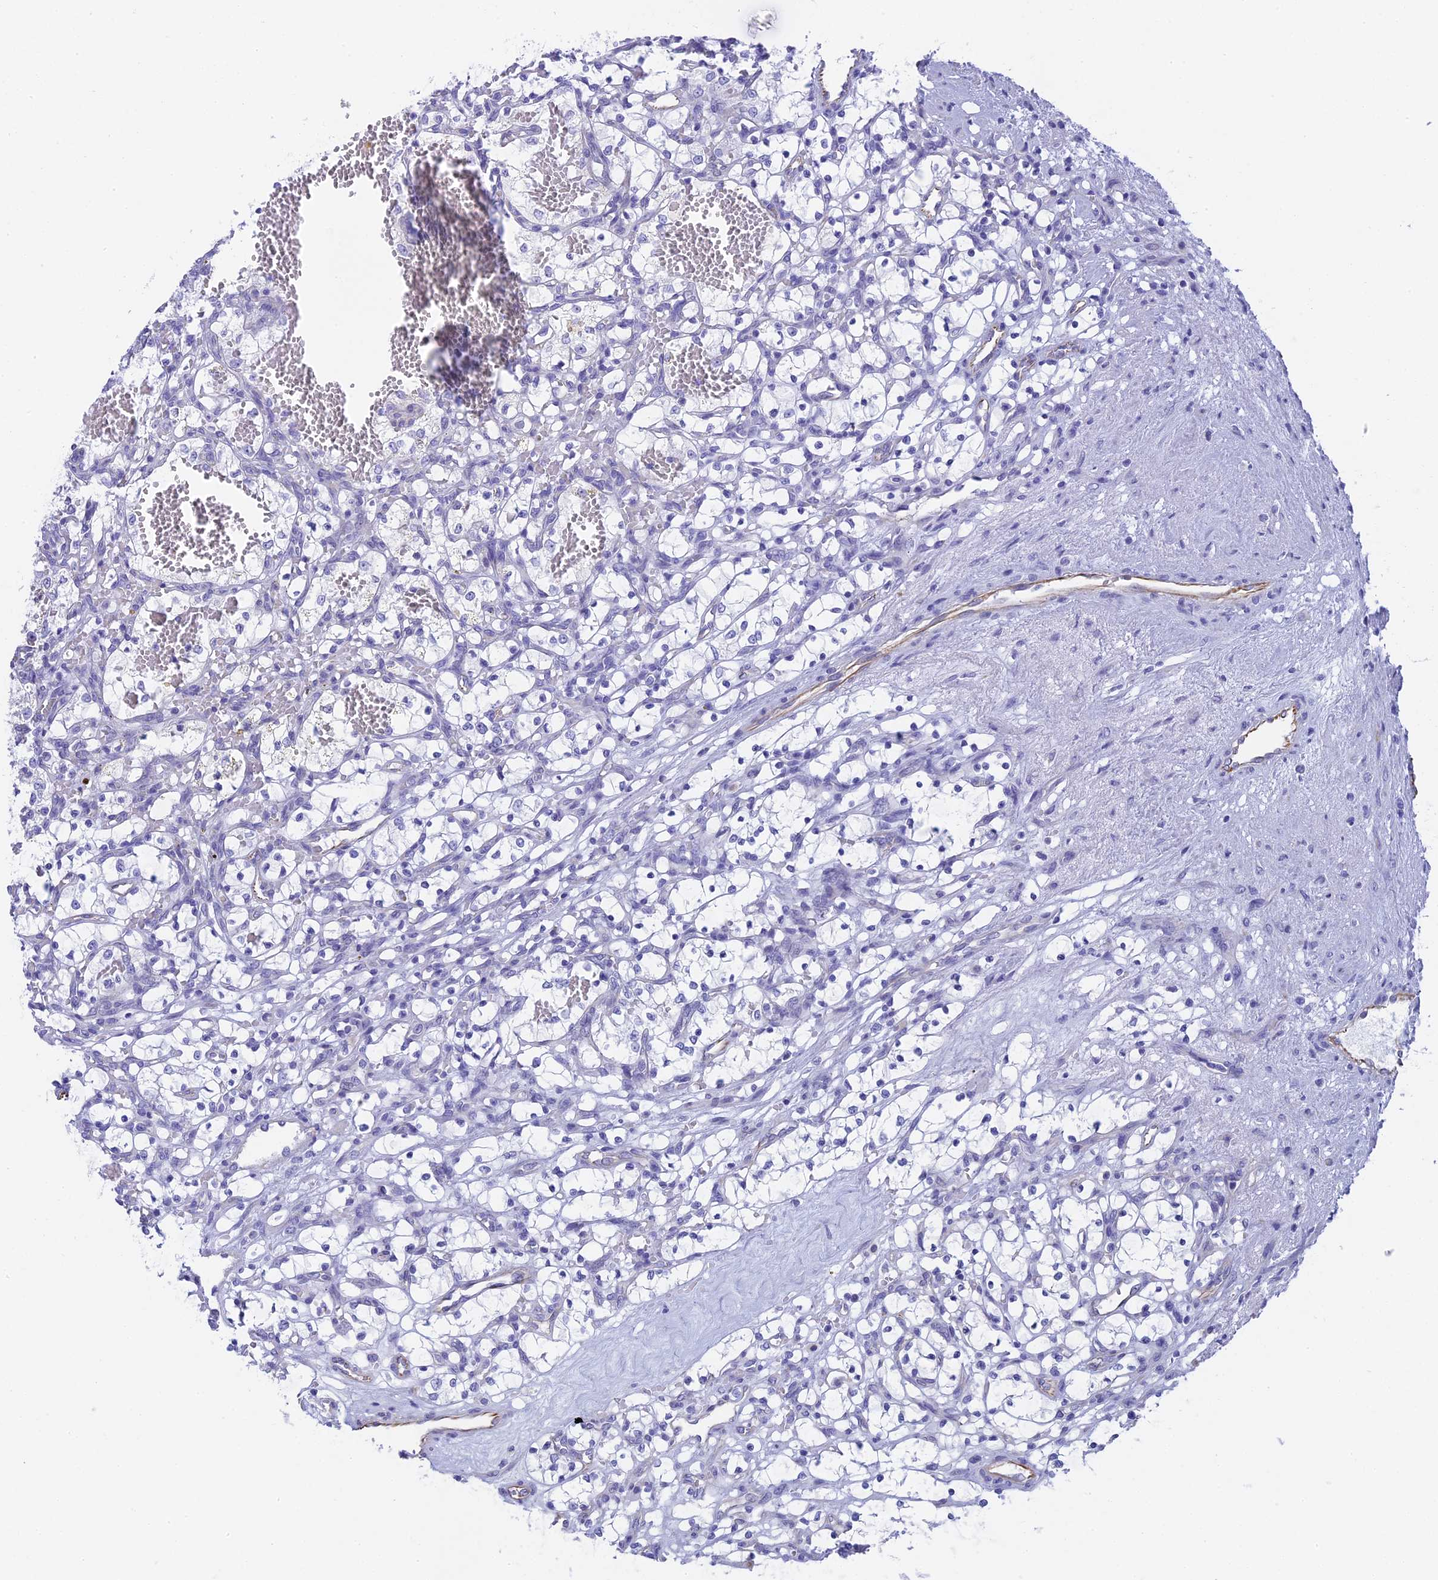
{"staining": {"intensity": "negative", "quantity": "none", "location": "none"}, "tissue": "renal cancer", "cell_type": "Tumor cells", "image_type": "cancer", "snomed": [{"axis": "morphology", "description": "Adenocarcinoma, NOS"}, {"axis": "topography", "description": "Kidney"}], "caption": "Histopathology image shows no protein expression in tumor cells of renal cancer (adenocarcinoma) tissue.", "gene": "TACSTD2", "patient": {"sex": "female", "age": 69}}